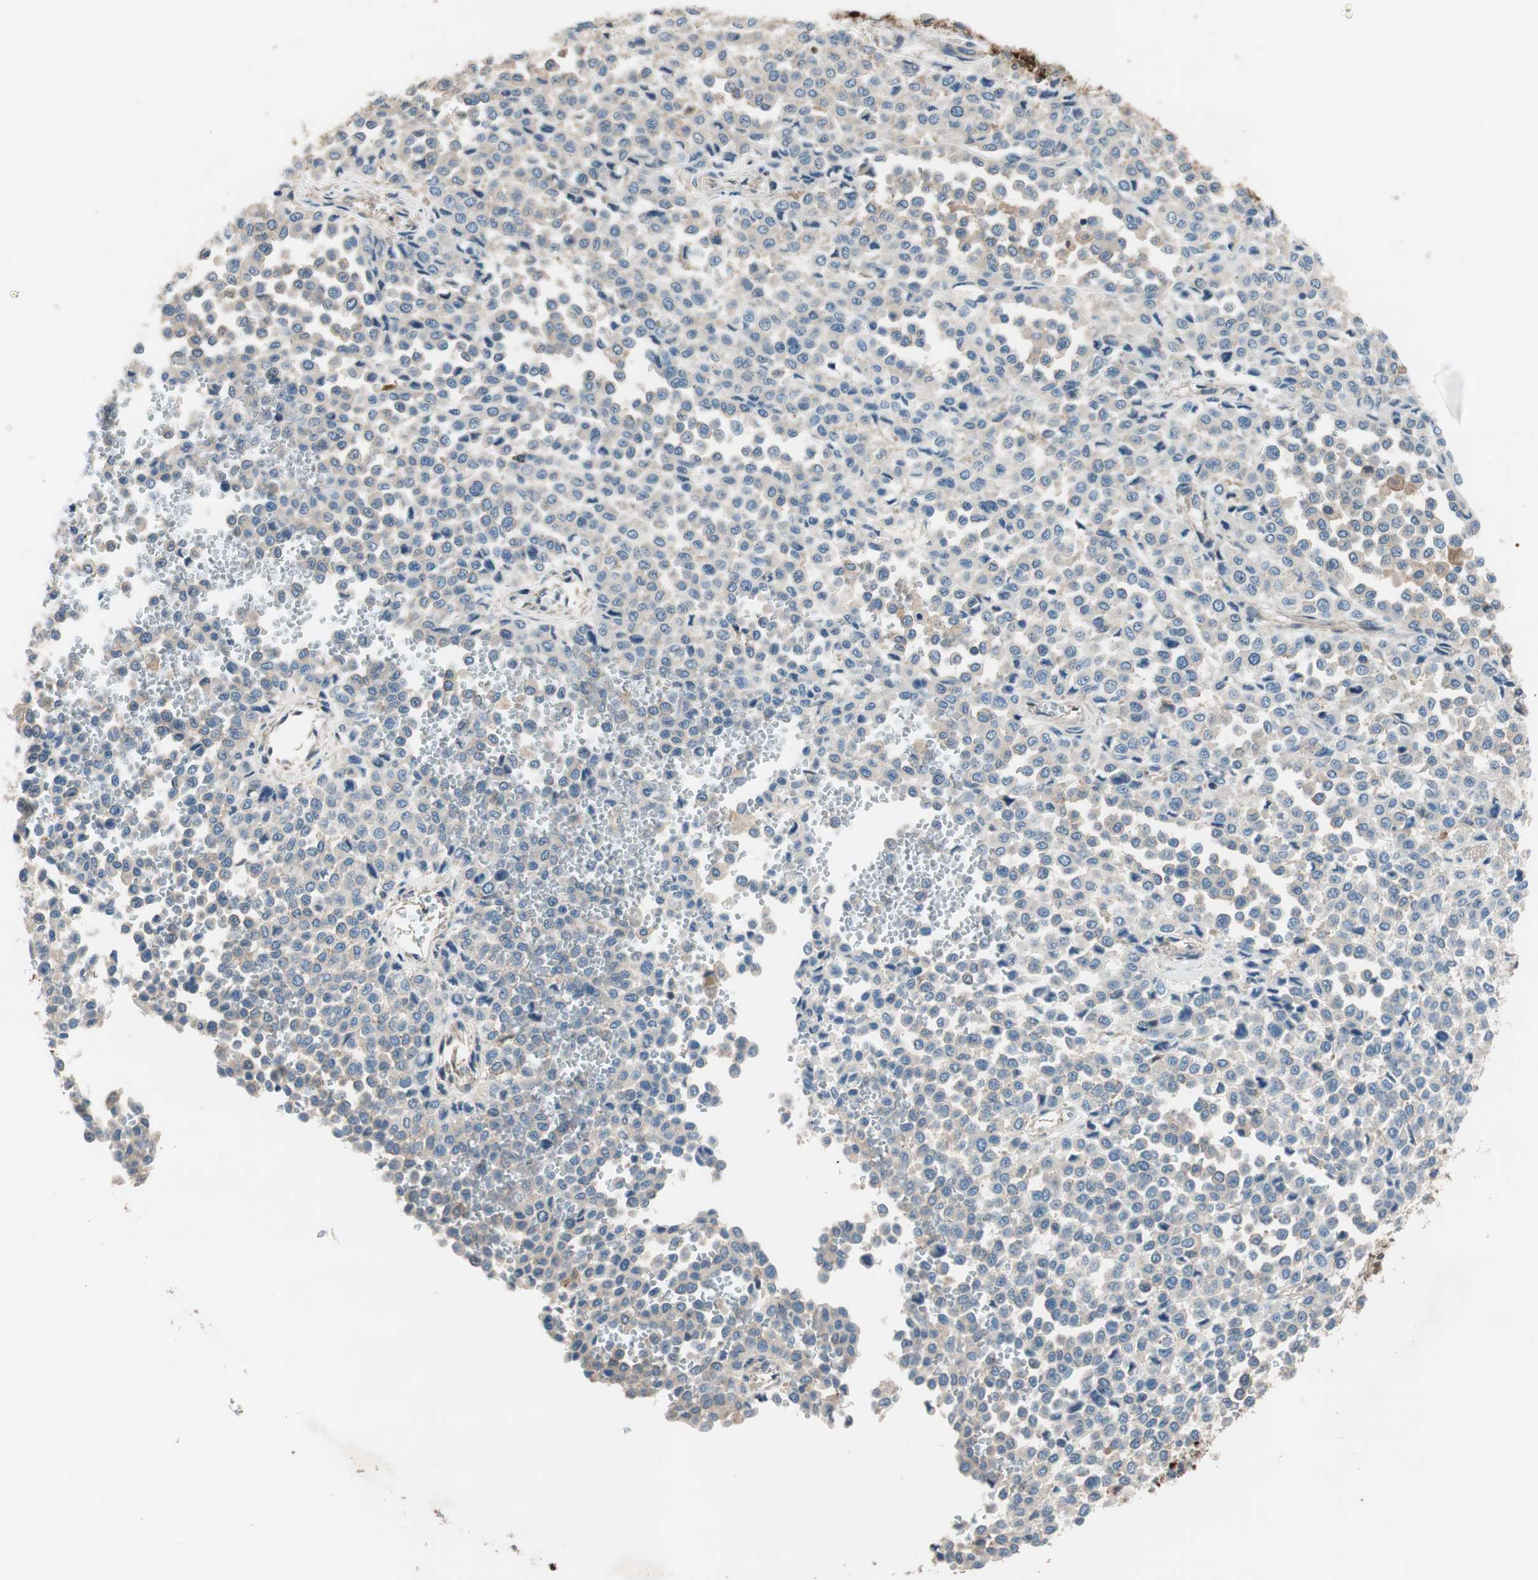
{"staining": {"intensity": "negative", "quantity": "none", "location": "none"}, "tissue": "melanoma", "cell_type": "Tumor cells", "image_type": "cancer", "snomed": [{"axis": "morphology", "description": "Malignant melanoma, Metastatic site"}, {"axis": "topography", "description": "Pancreas"}], "caption": "Melanoma stained for a protein using immunohistochemistry (IHC) displays no positivity tumor cells.", "gene": "CALML3", "patient": {"sex": "female", "age": 30}}